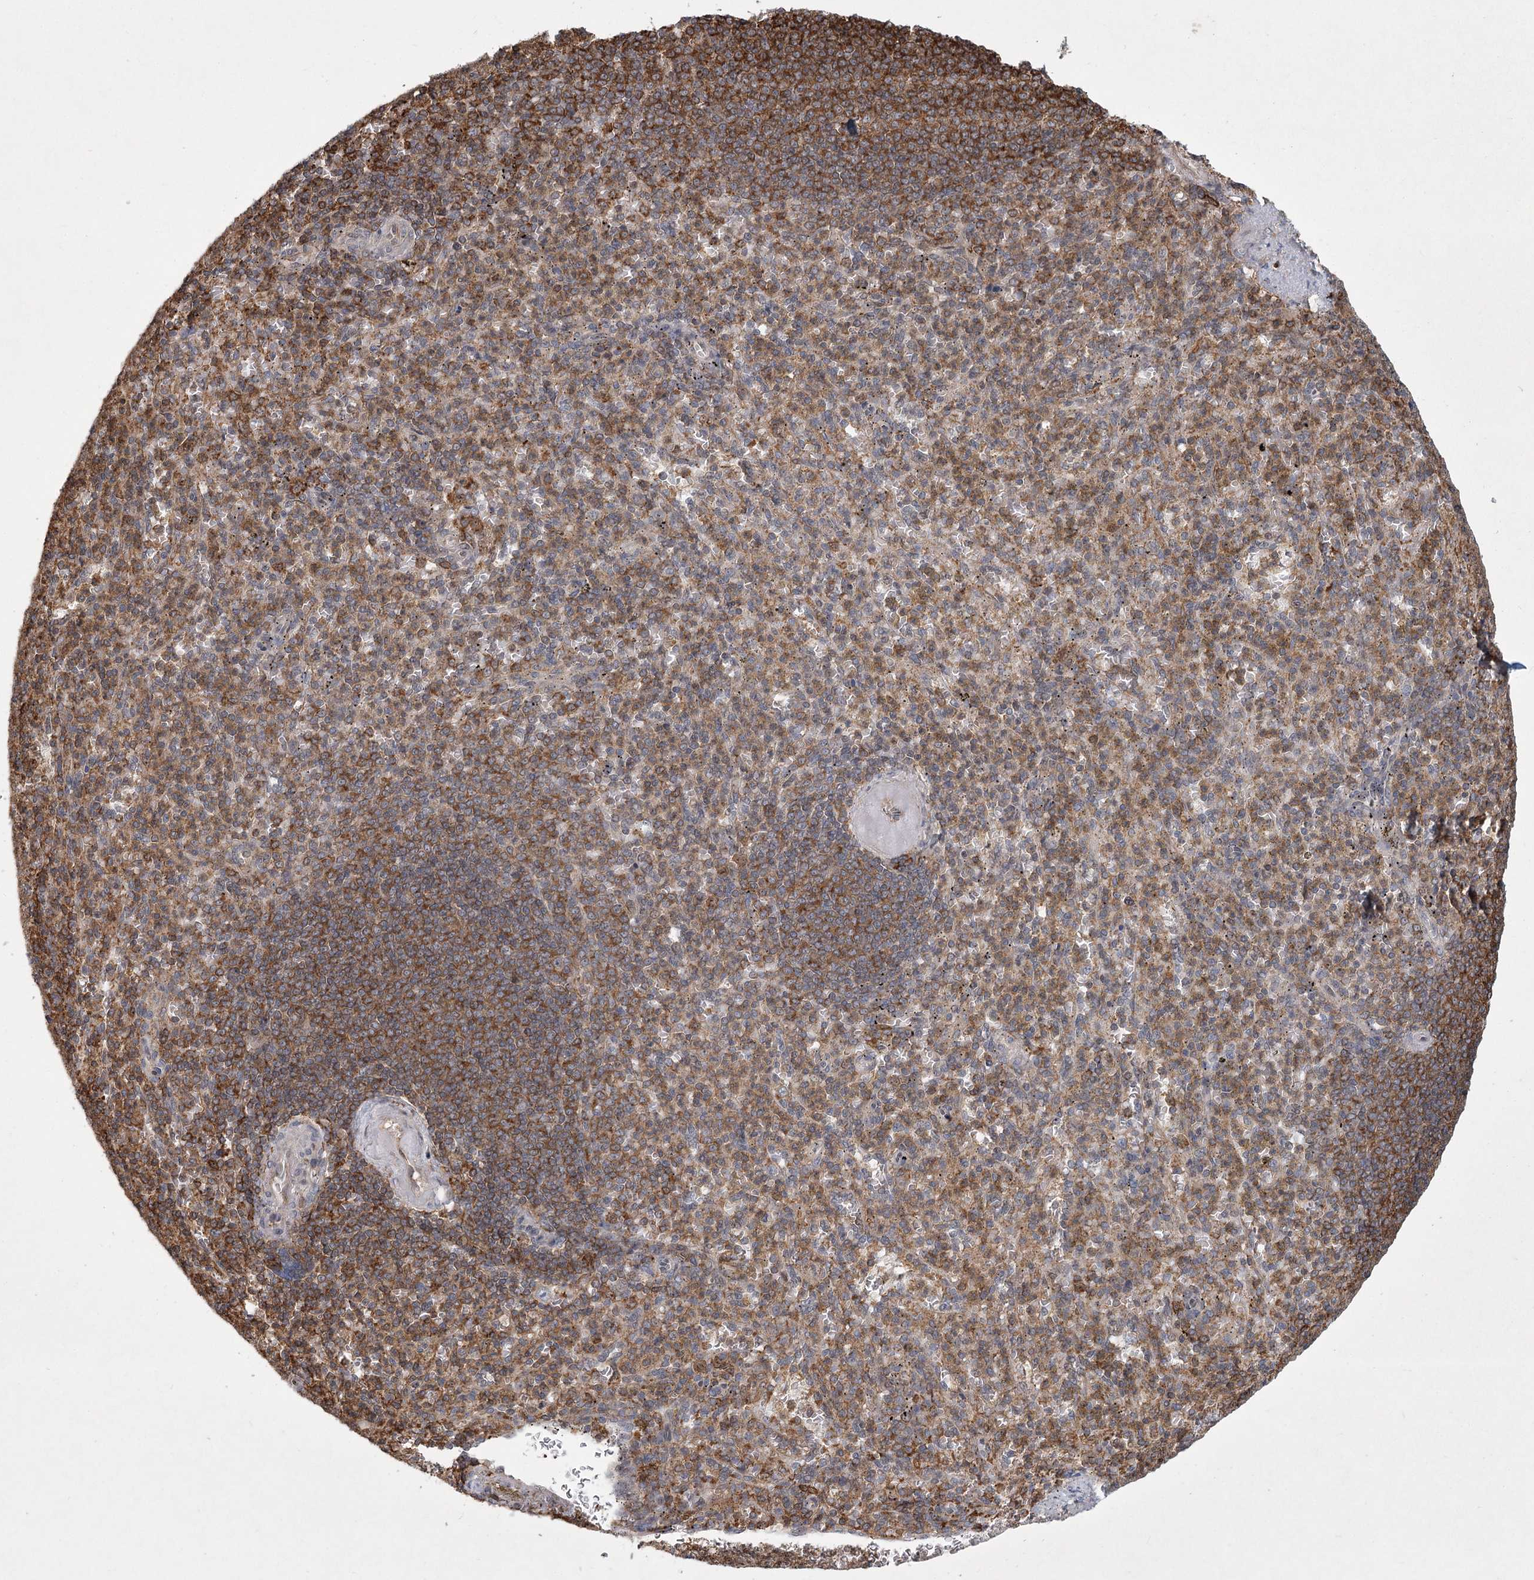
{"staining": {"intensity": "moderate", "quantity": "<25%", "location": "cytoplasmic/membranous"}, "tissue": "spleen", "cell_type": "Cells in red pulp", "image_type": "normal", "snomed": [{"axis": "morphology", "description": "Normal tissue, NOS"}, {"axis": "topography", "description": "Spleen"}], "caption": "Cells in red pulp demonstrate low levels of moderate cytoplasmic/membranous expression in about <25% of cells in normal human spleen. (IHC, brightfield microscopy, high magnification).", "gene": "MEPE", "patient": {"sex": "female", "age": 74}}